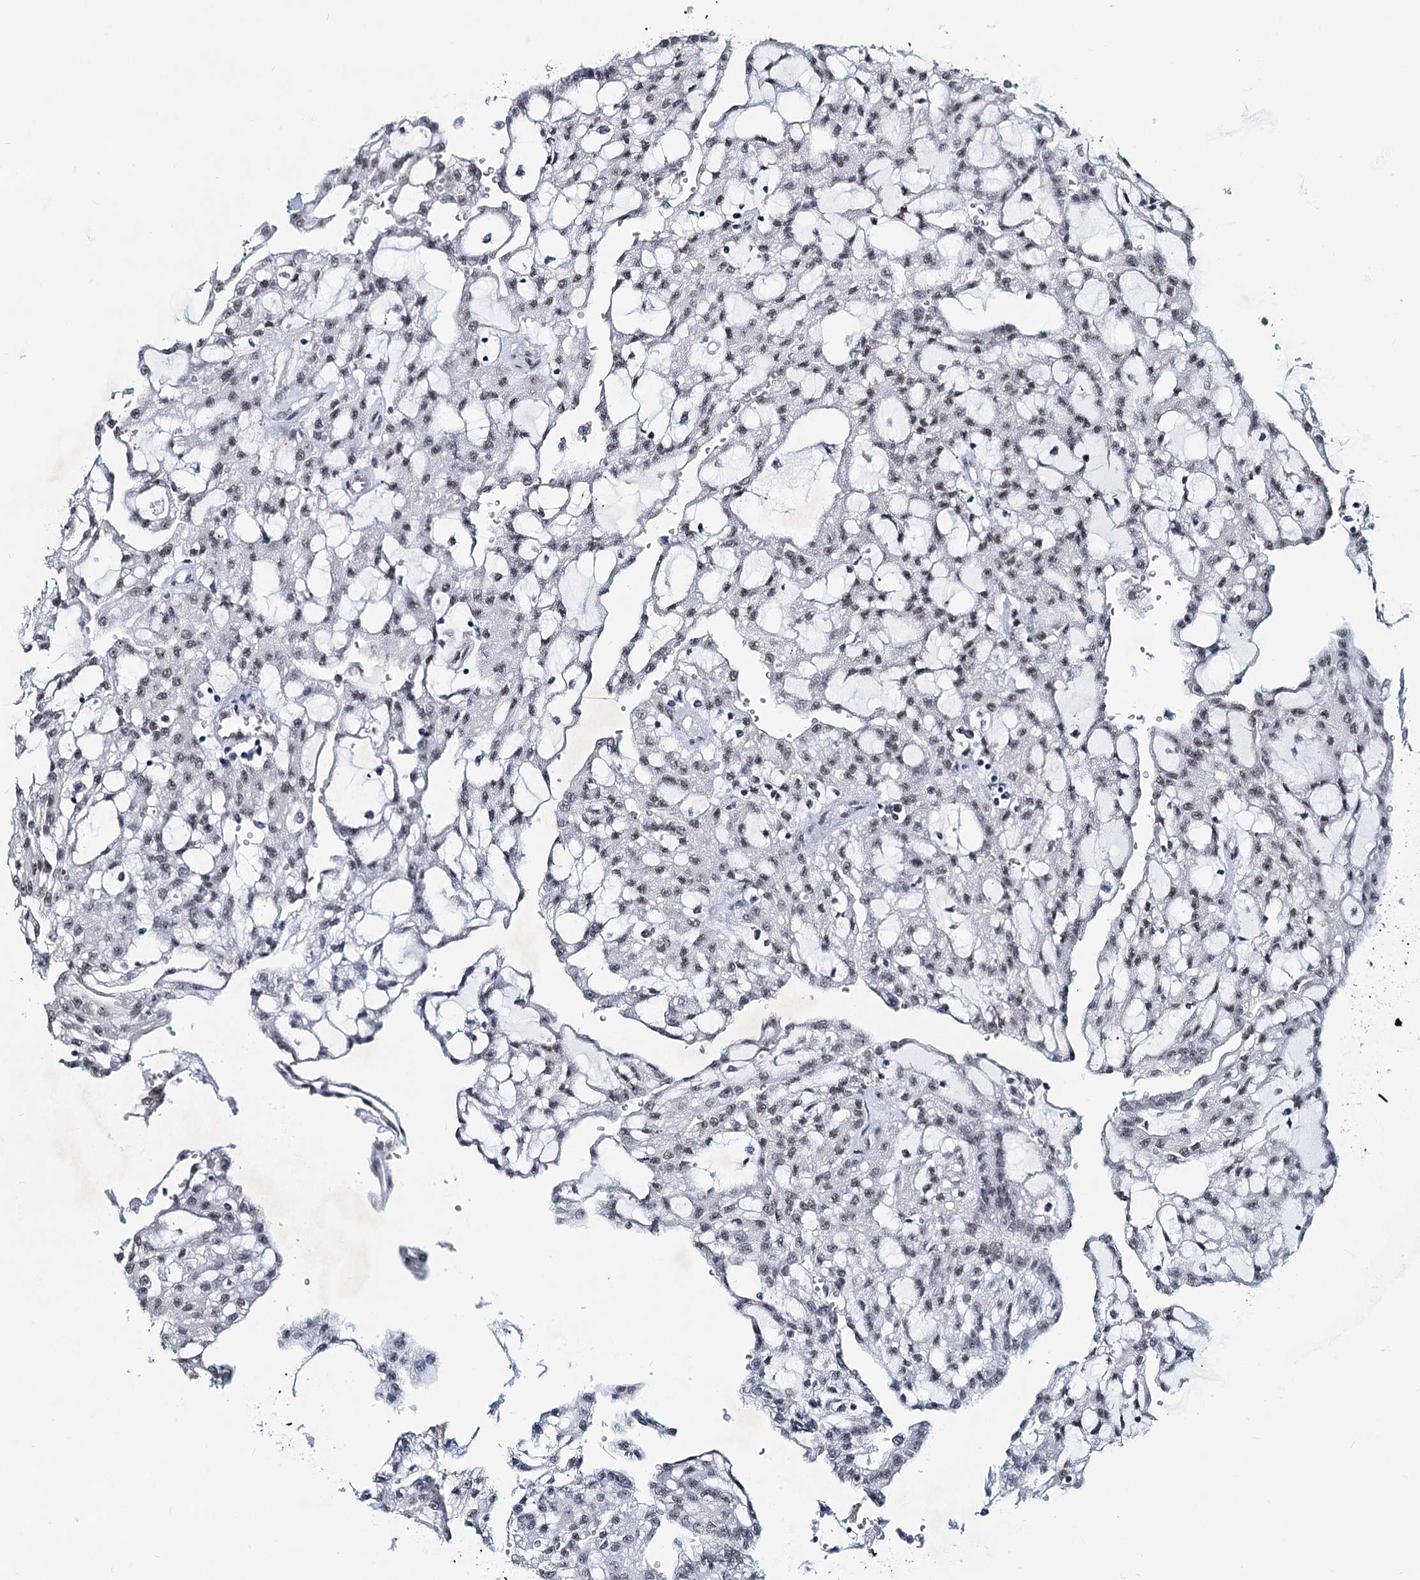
{"staining": {"intensity": "weak", "quantity": "<25%", "location": "nuclear"}, "tissue": "renal cancer", "cell_type": "Tumor cells", "image_type": "cancer", "snomed": [{"axis": "morphology", "description": "Adenocarcinoma, NOS"}, {"axis": "topography", "description": "Kidney"}], "caption": "DAB (3,3'-diaminobenzidine) immunohistochemical staining of human renal adenocarcinoma demonstrates no significant expression in tumor cells.", "gene": "METTL14", "patient": {"sex": "male", "age": 63}}